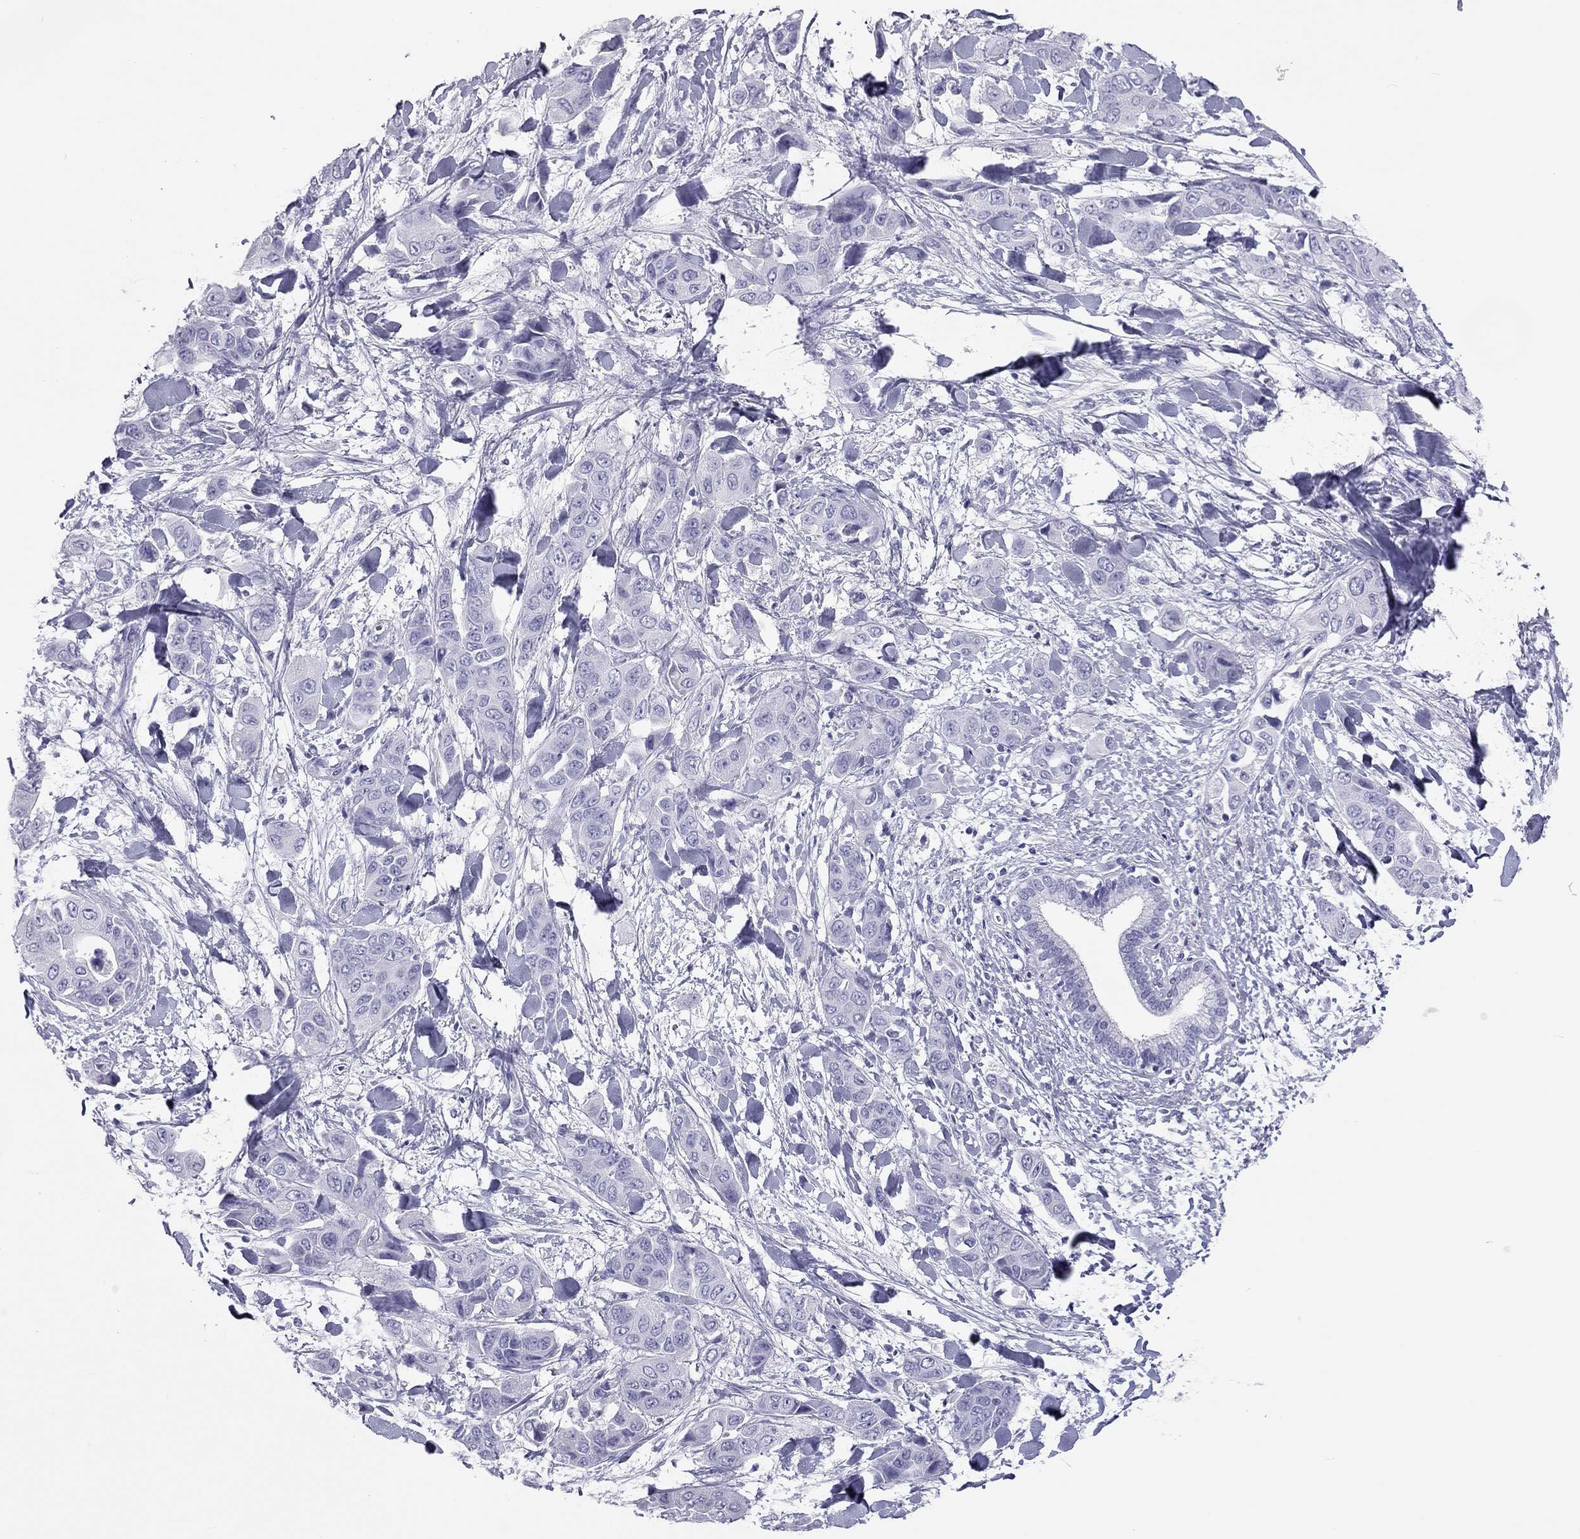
{"staining": {"intensity": "negative", "quantity": "none", "location": "none"}, "tissue": "liver cancer", "cell_type": "Tumor cells", "image_type": "cancer", "snomed": [{"axis": "morphology", "description": "Cholangiocarcinoma"}, {"axis": "topography", "description": "Liver"}], "caption": "The IHC image has no significant positivity in tumor cells of liver cancer tissue.", "gene": "KLRG1", "patient": {"sex": "female", "age": 52}}